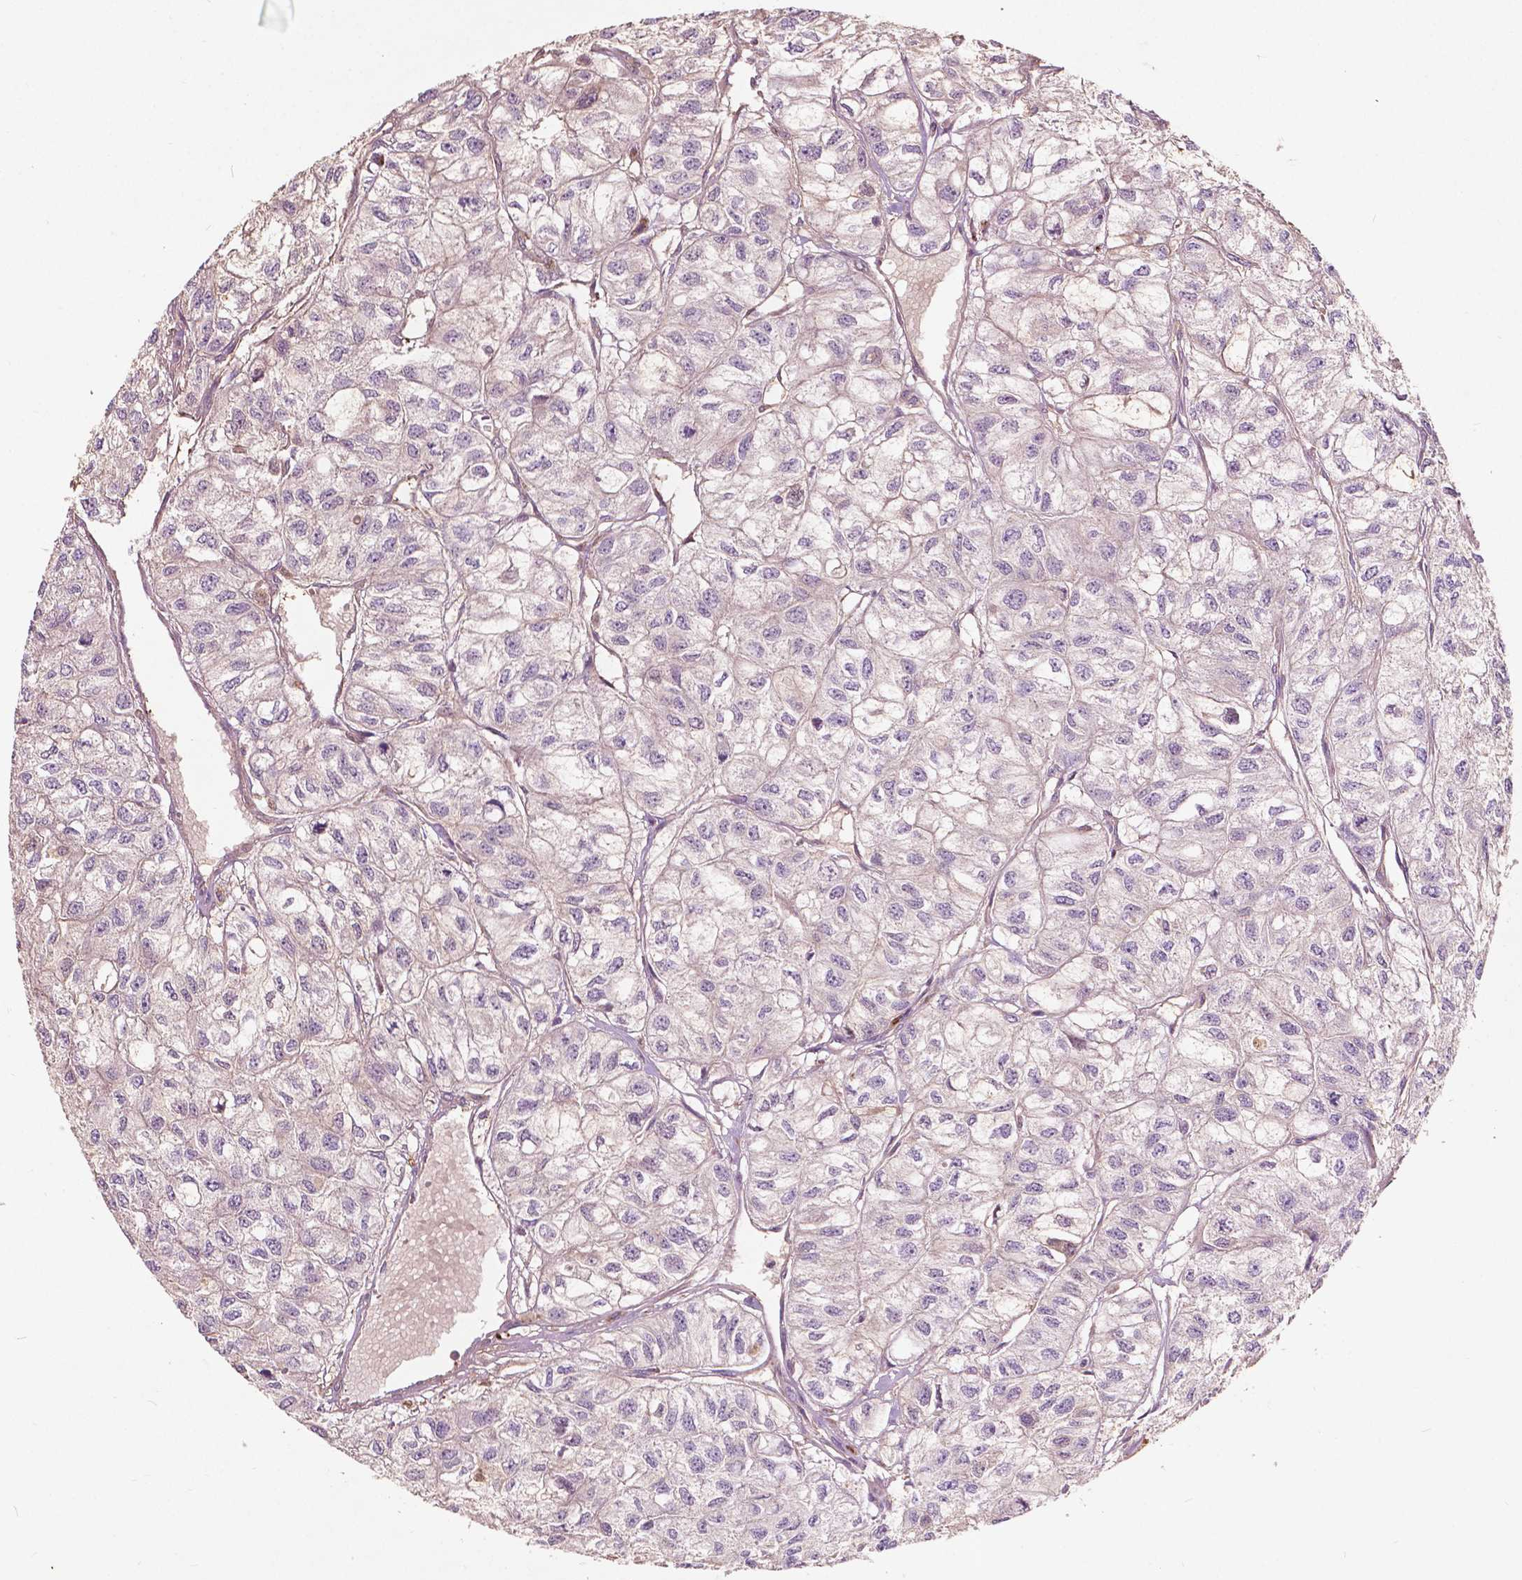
{"staining": {"intensity": "negative", "quantity": "none", "location": "none"}, "tissue": "renal cancer", "cell_type": "Tumor cells", "image_type": "cancer", "snomed": [{"axis": "morphology", "description": "Adenocarcinoma, NOS"}, {"axis": "topography", "description": "Kidney"}], "caption": "Immunohistochemistry of human renal cancer (adenocarcinoma) exhibits no expression in tumor cells.", "gene": "GPR37", "patient": {"sex": "male", "age": 56}}